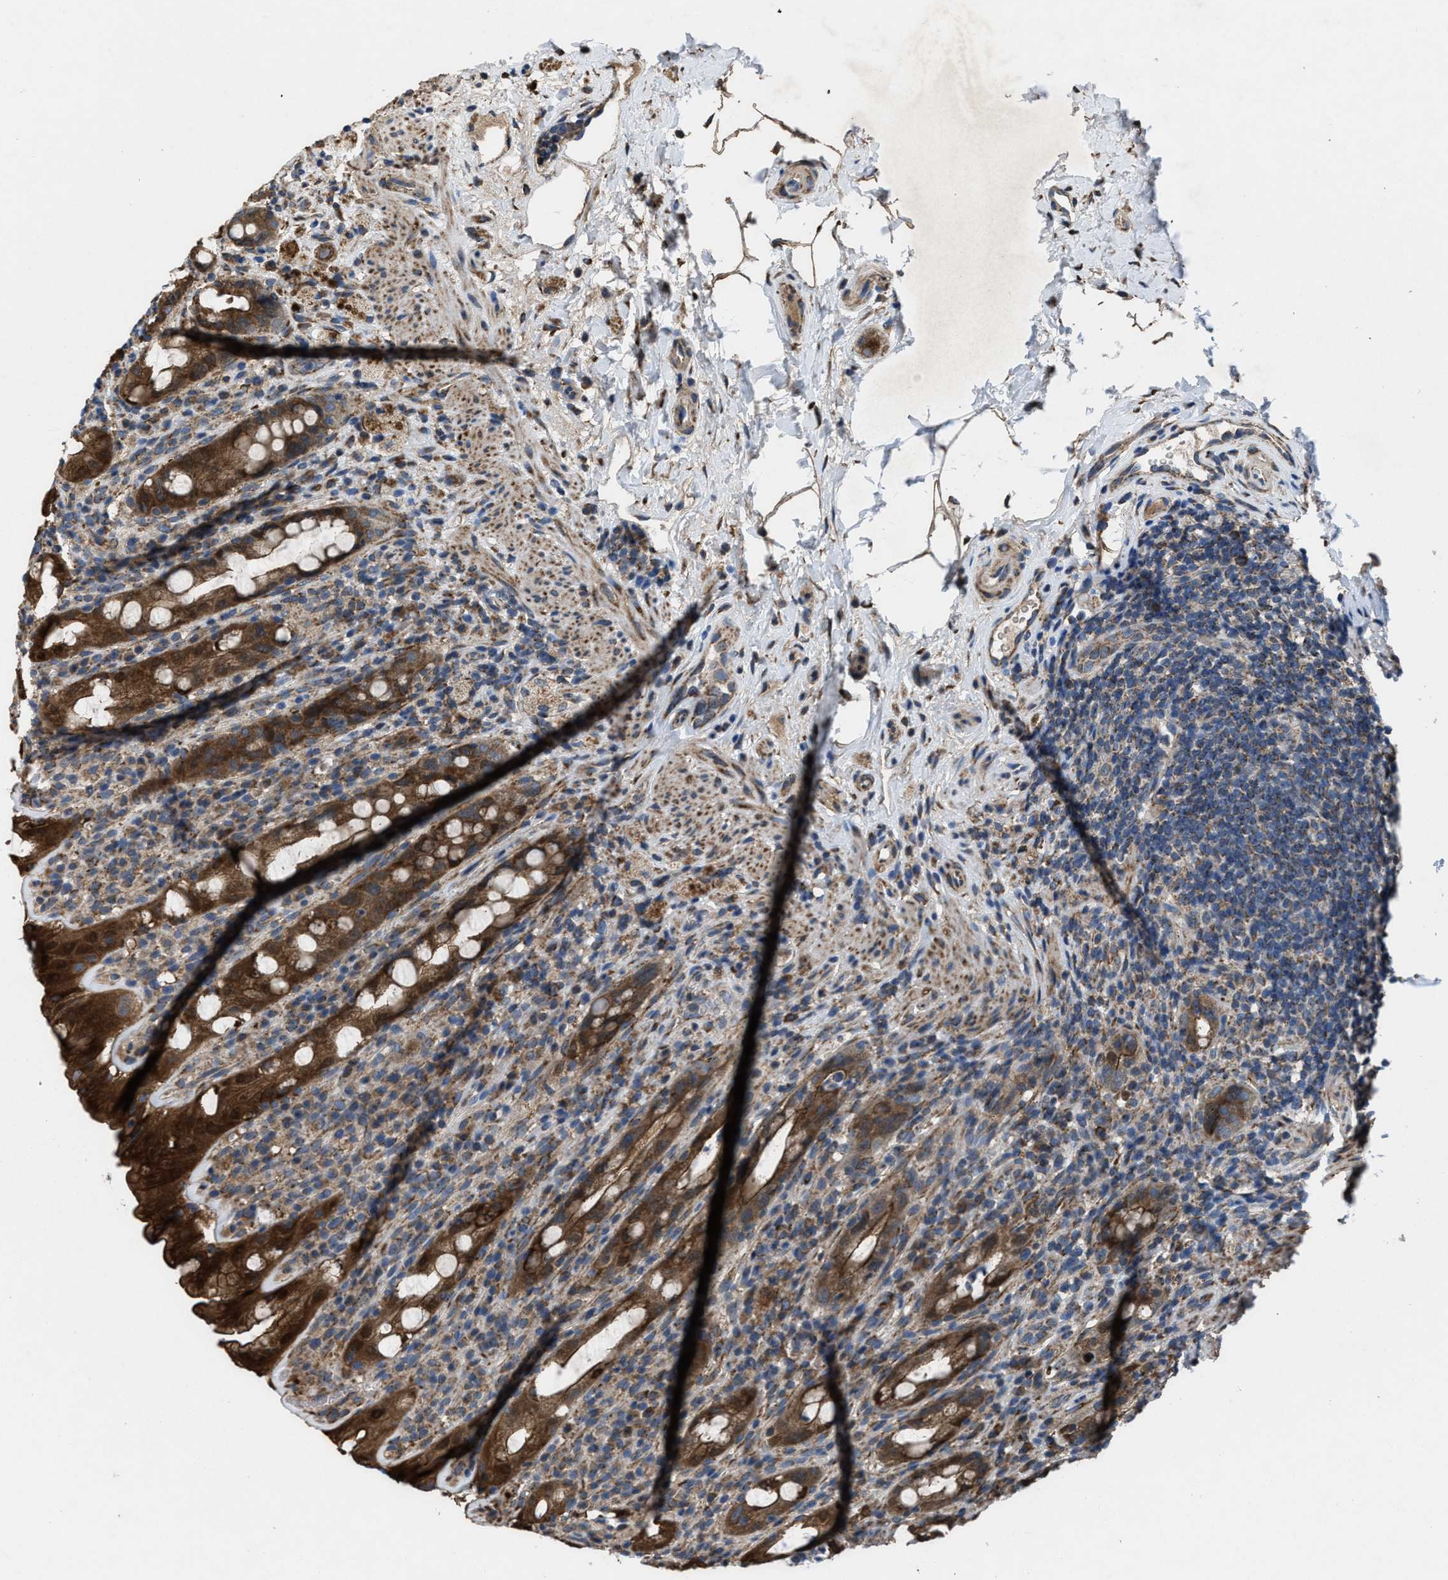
{"staining": {"intensity": "strong", "quantity": ">75%", "location": "cytoplasmic/membranous"}, "tissue": "rectum", "cell_type": "Glandular cells", "image_type": "normal", "snomed": [{"axis": "morphology", "description": "Normal tissue, NOS"}, {"axis": "topography", "description": "Rectum"}], "caption": "Immunohistochemical staining of normal rectum exhibits strong cytoplasmic/membranous protein positivity in about >75% of glandular cells.", "gene": "PDP1", "patient": {"sex": "male", "age": 44}}